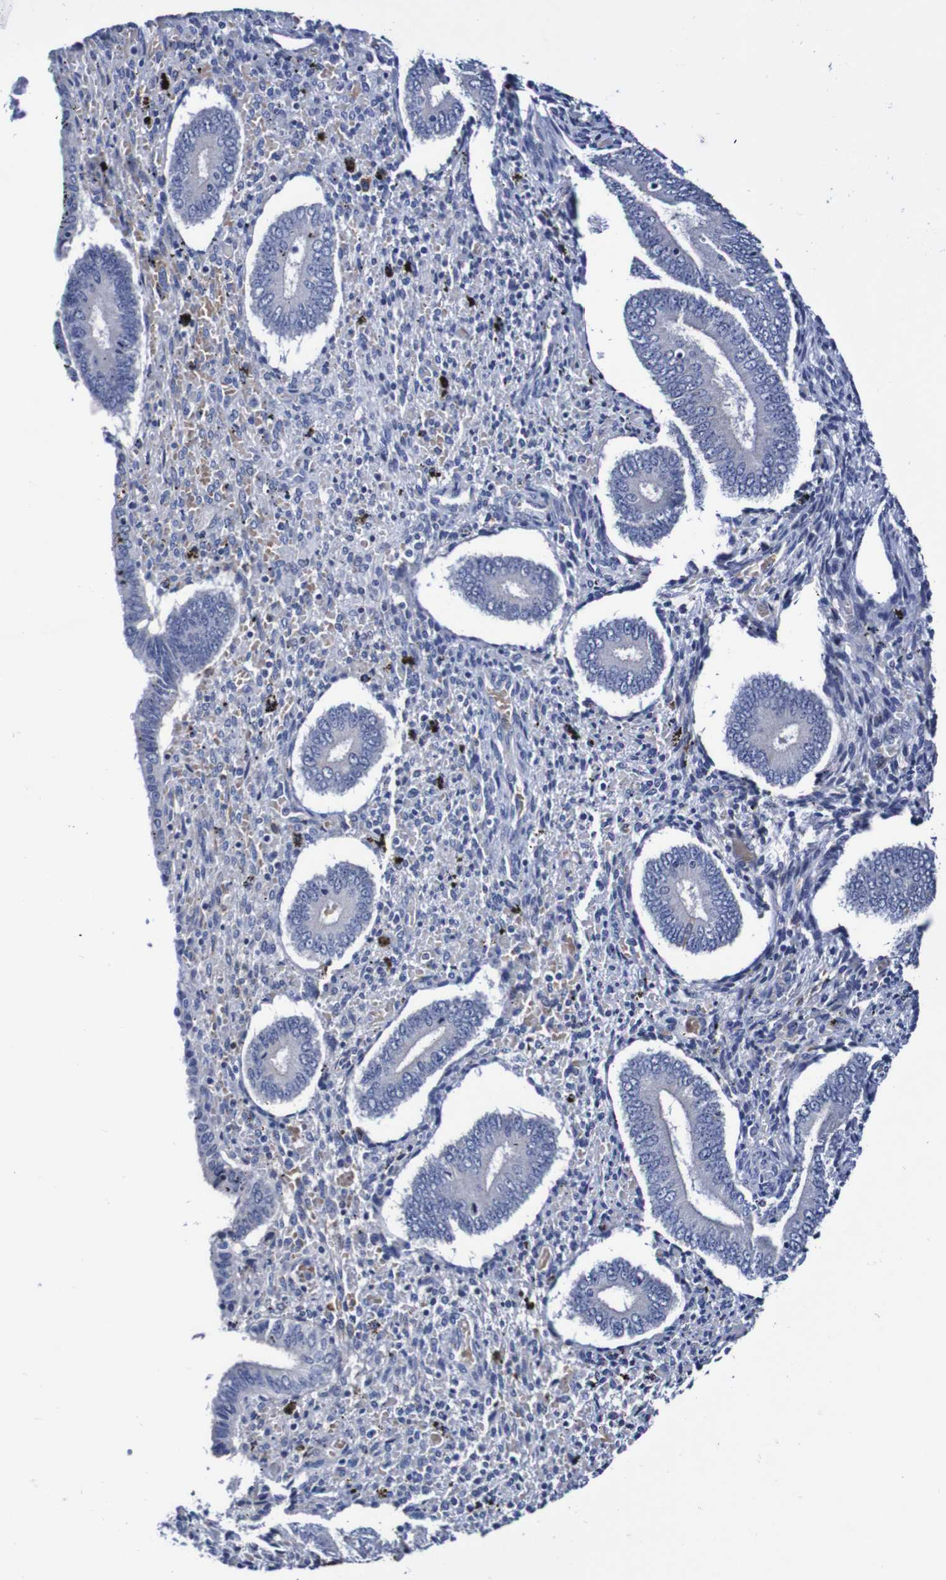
{"staining": {"intensity": "negative", "quantity": "none", "location": "none"}, "tissue": "endometrium", "cell_type": "Cells in endometrial stroma", "image_type": "normal", "snomed": [{"axis": "morphology", "description": "Normal tissue, NOS"}, {"axis": "topography", "description": "Endometrium"}], "caption": "Benign endometrium was stained to show a protein in brown. There is no significant positivity in cells in endometrial stroma. (DAB immunohistochemistry (IHC), high magnification).", "gene": "SEZ6", "patient": {"sex": "female", "age": 42}}